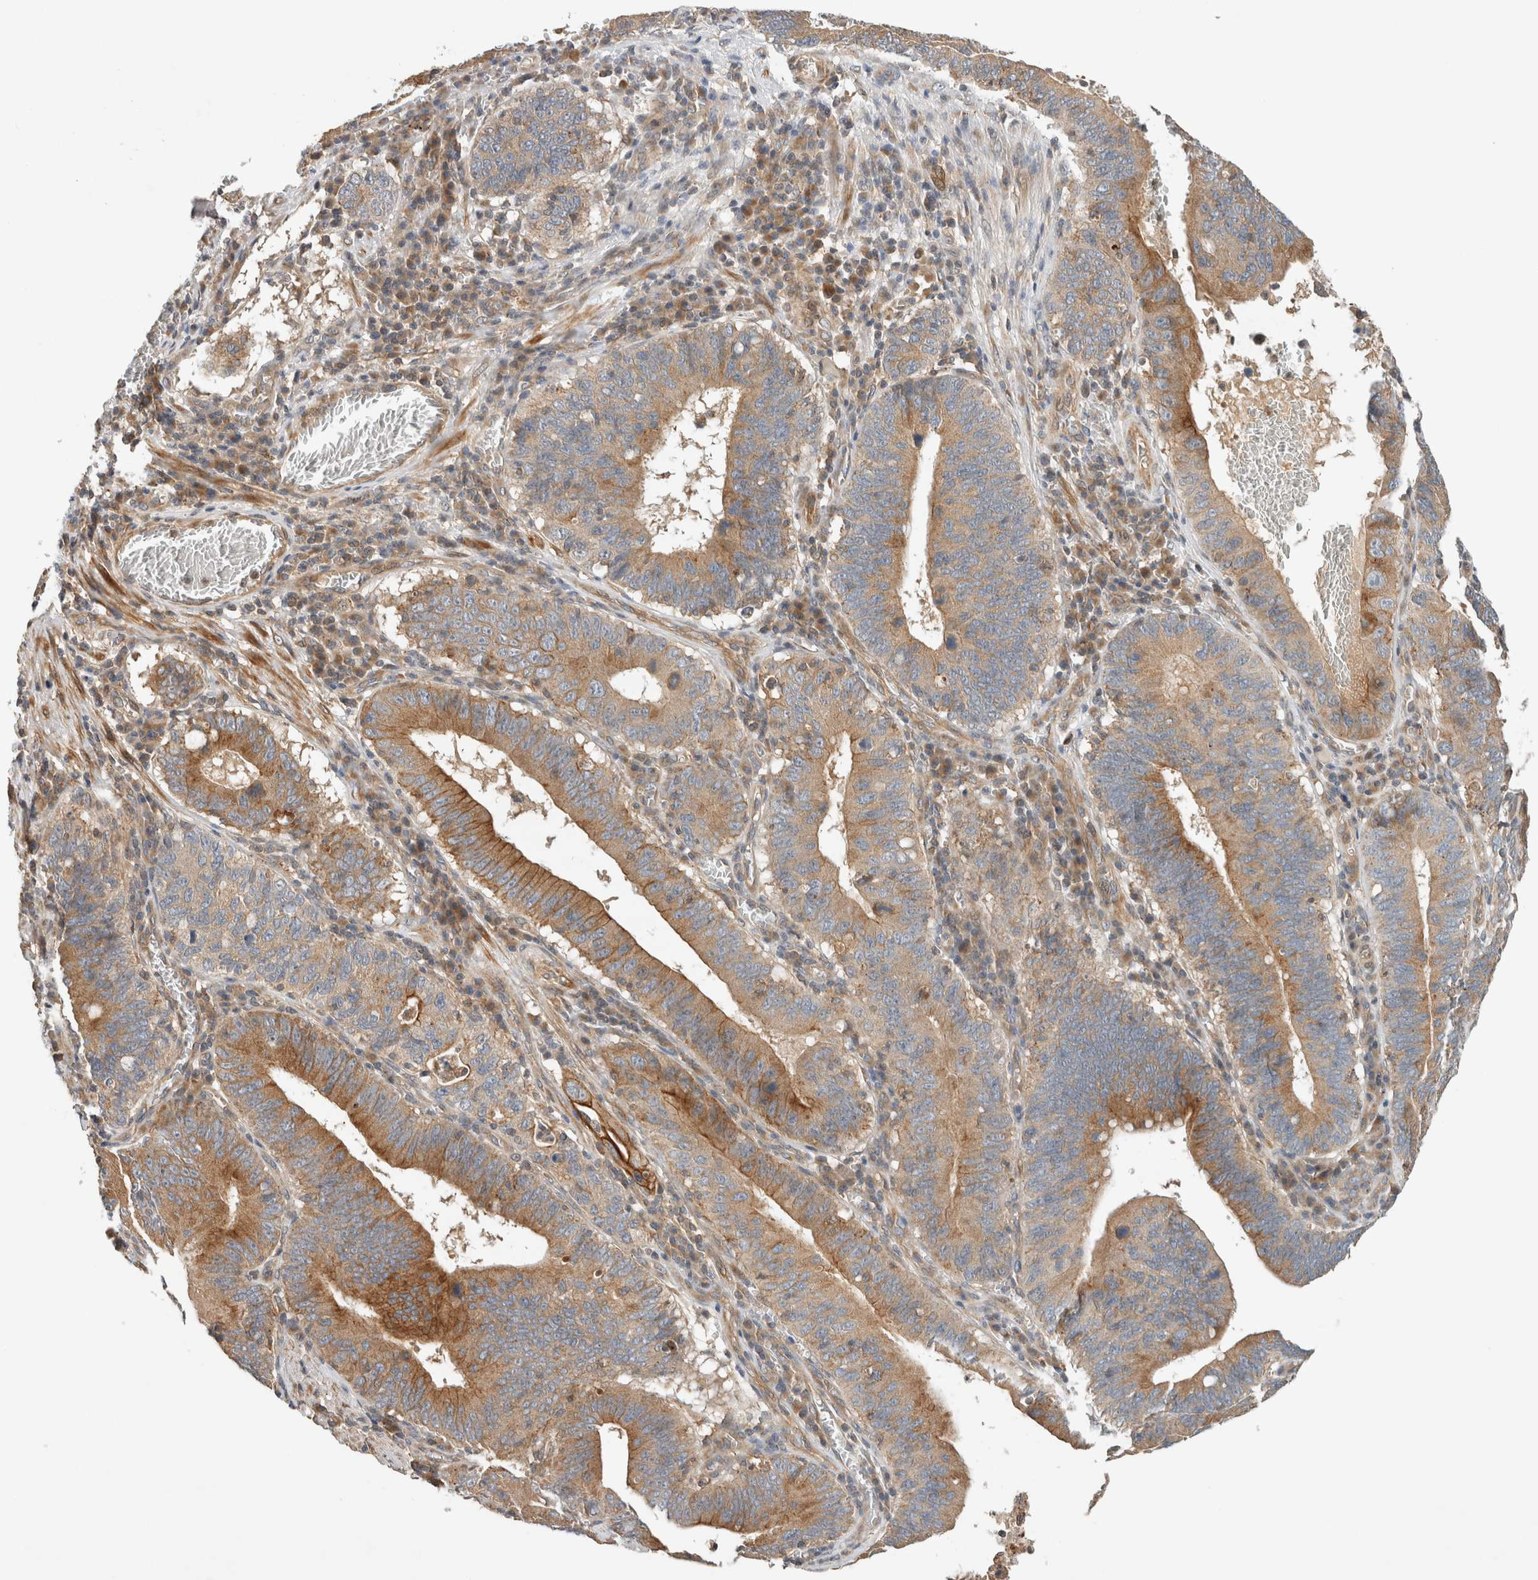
{"staining": {"intensity": "moderate", "quantity": "25%-75%", "location": "cytoplasmic/membranous"}, "tissue": "stomach cancer", "cell_type": "Tumor cells", "image_type": "cancer", "snomed": [{"axis": "morphology", "description": "Adenocarcinoma, NOS"}, {"axis": "topography", "description": "Stomach"}, {"axis": "topography", "description": "Gastric cardia"}], "caption": "Moderate cytoplasmic/membranous positivity for a protein is identified in approximately 25%-75% of tumor cells of stomach adenocarcinoma using immunohistochemistry (IHC).", "gene": "ARMC9", "patient": {"sex": "male", "age": 59}}